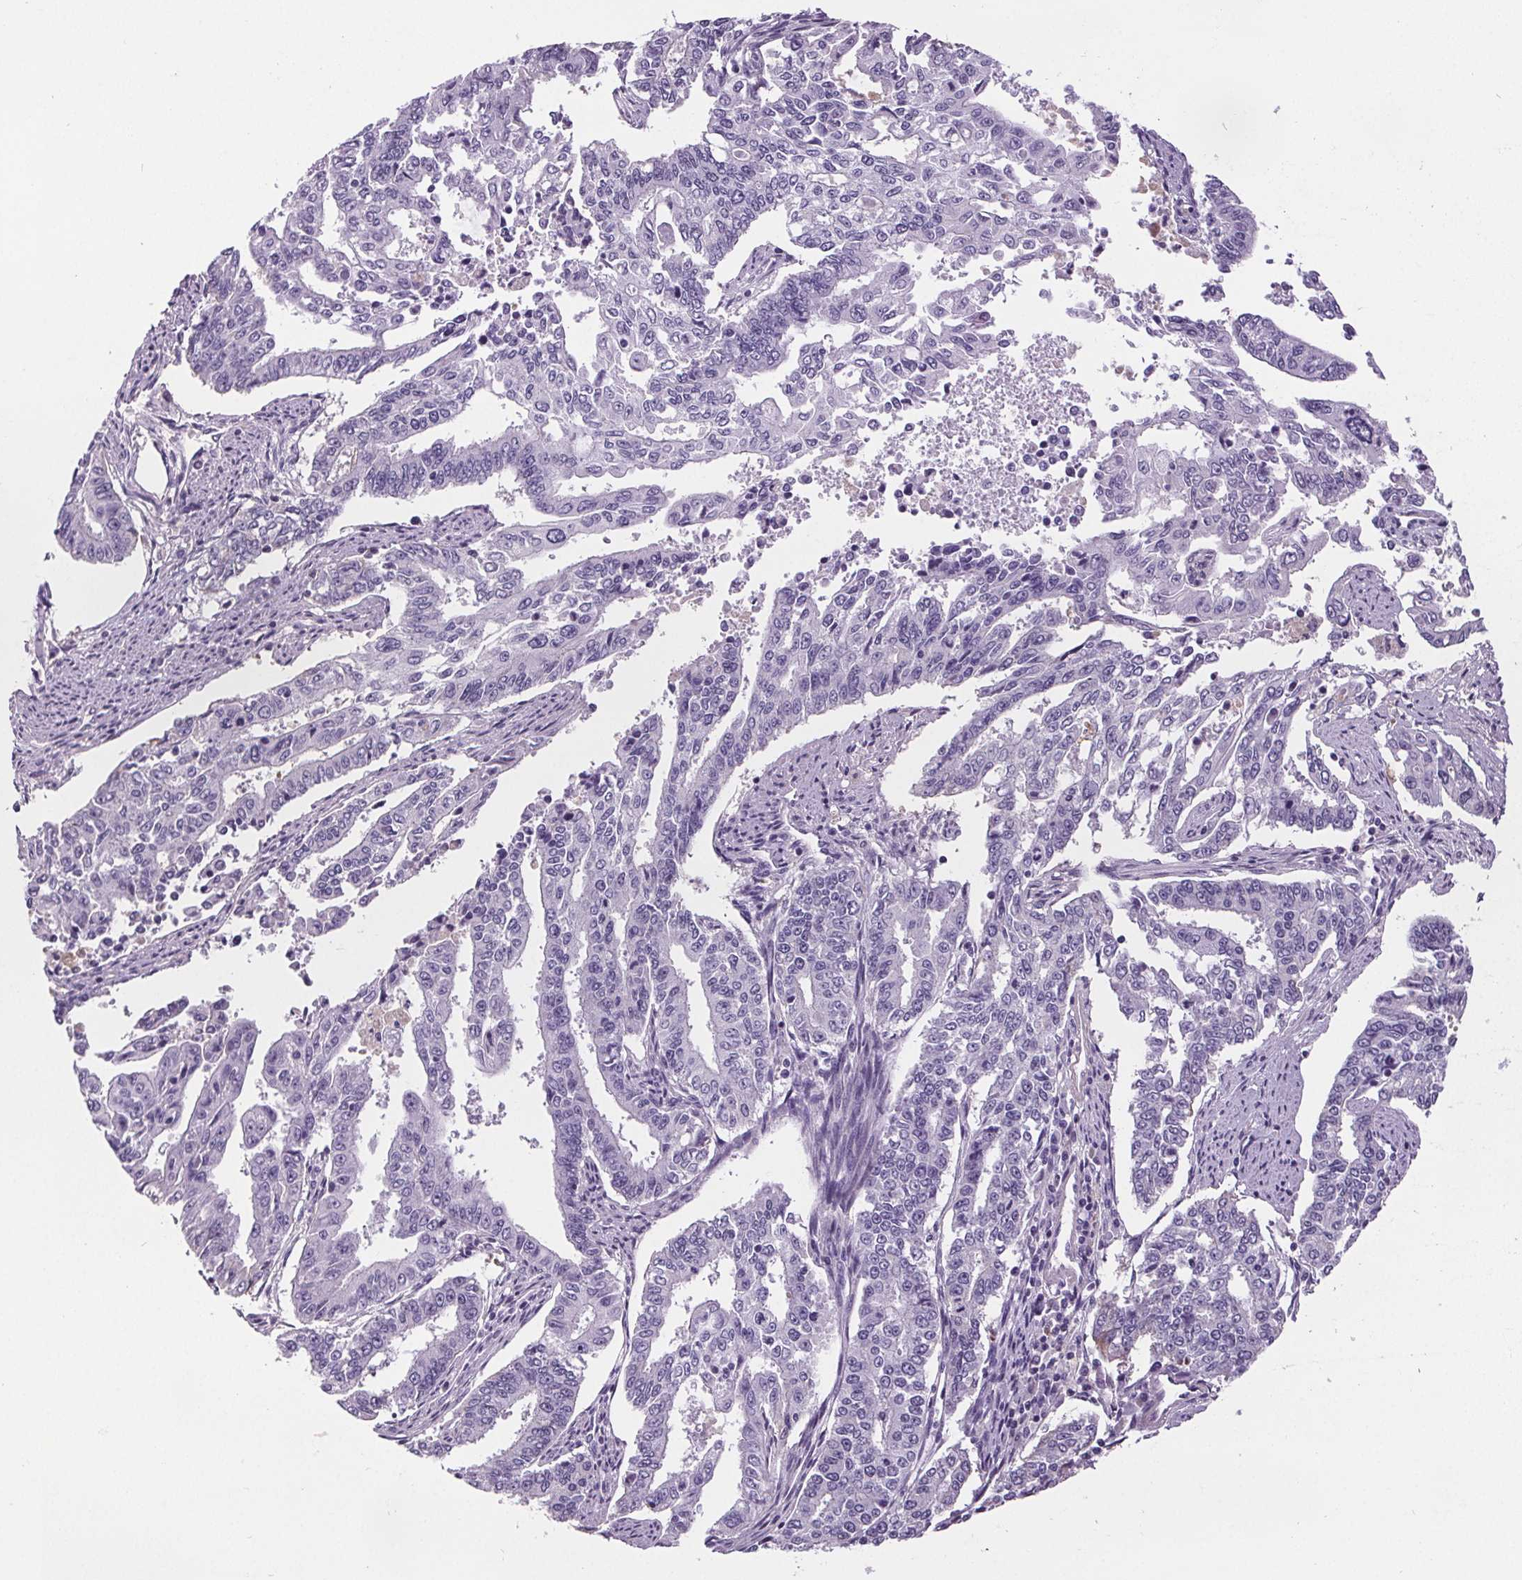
{"staining": {"intensity": "negative", "quantity": "none", "location": "none"}, "tissue": "endometrial cancer", "cell_type": "Tumor cells", "image_type": "cancer", "snomed": [{"axis": "morphology", "description": "Adenocarcinoma, NOS"}, {"axis": "topography", "description": "Uterus"}], "caption": "Tumor cells show no significant protein positivity in endometrial cancer (adenocarcinoma).", "gene": "CD5L", "patient": {"sex": "female", "age": 59}}